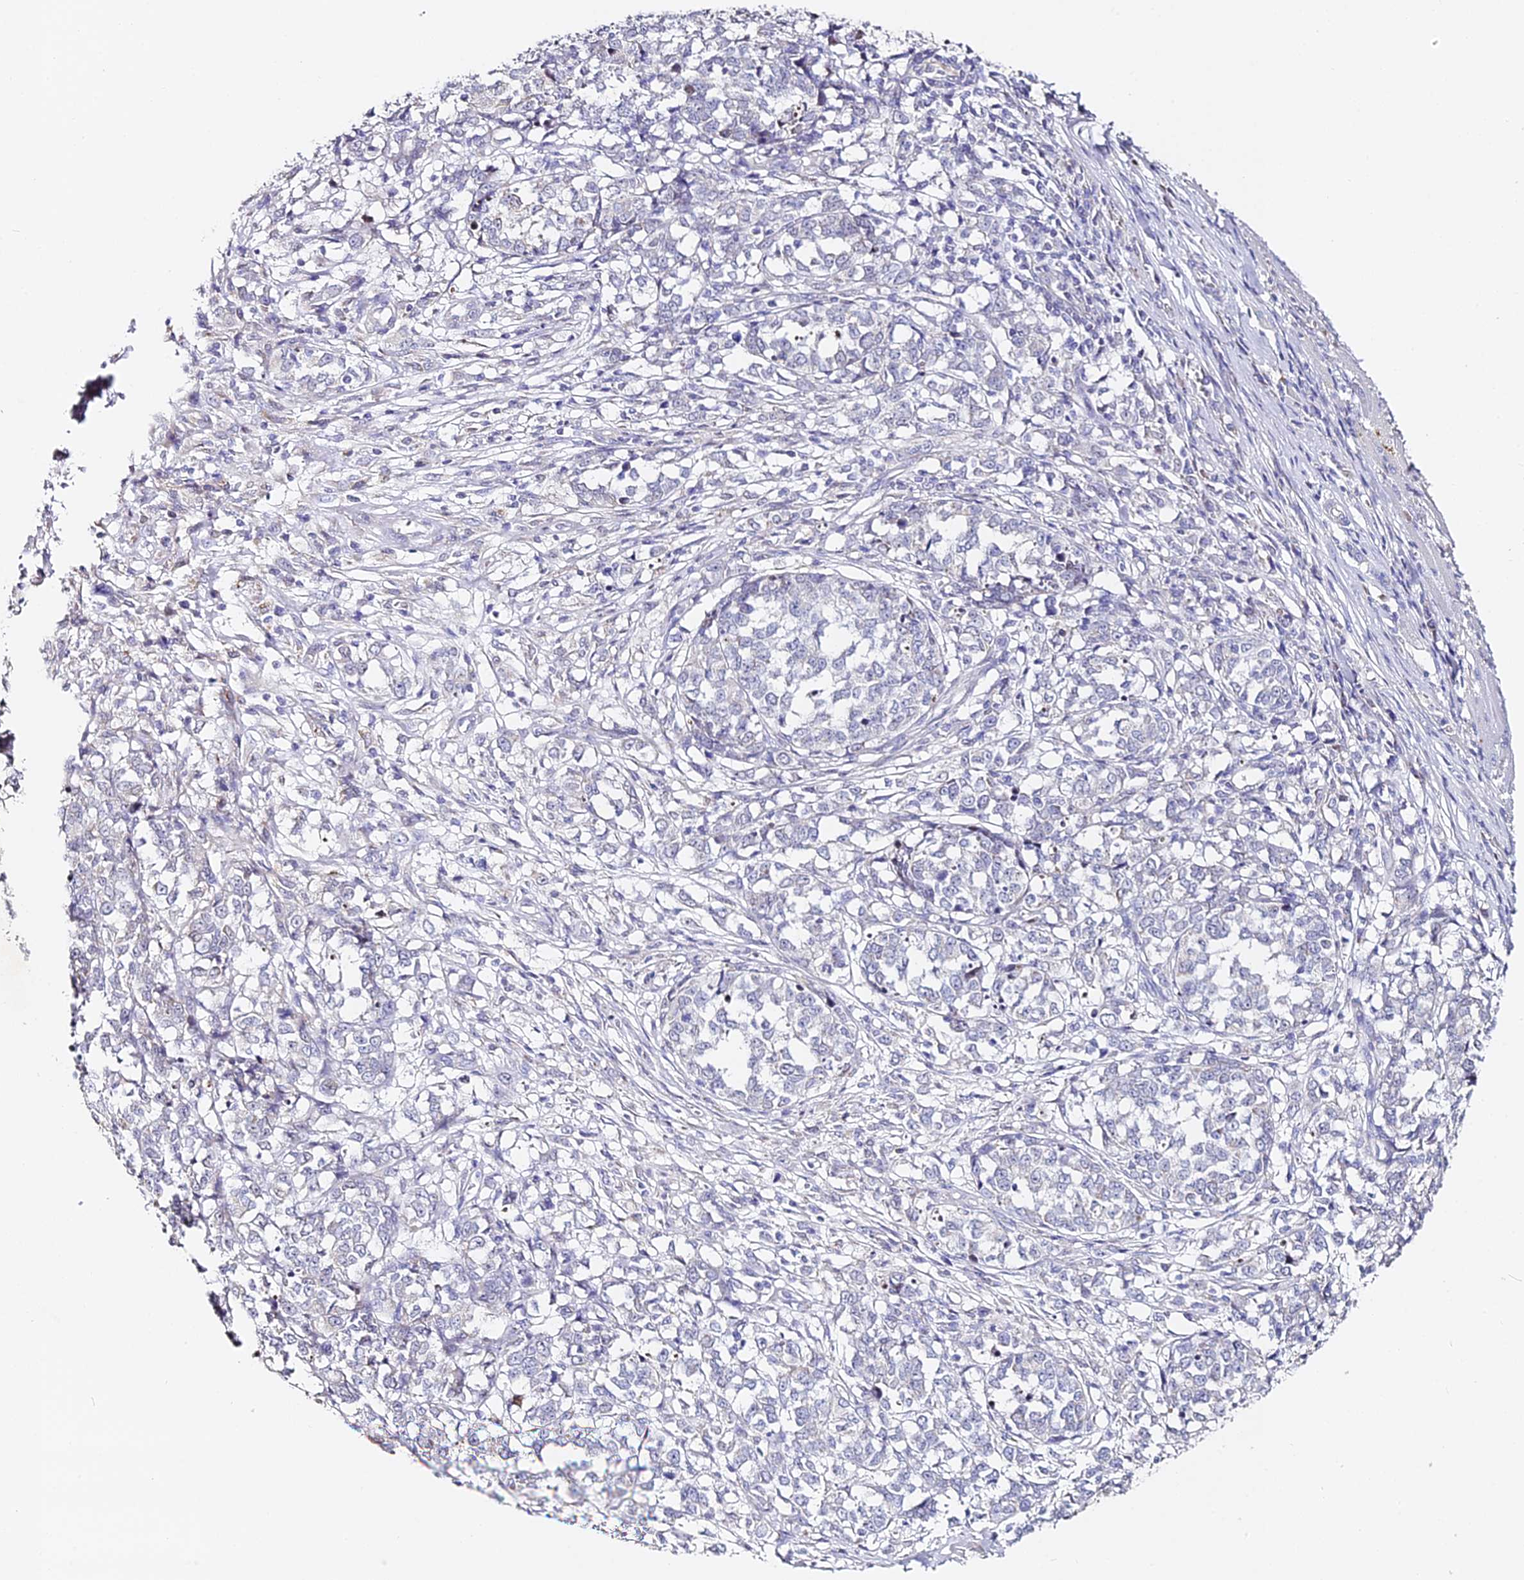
{"staining": {"intensity": "negative", "quantity": "none", "location": "none"}, "tissue": "melanoma", "cell_type": "Tumor cells", "image_type": "cancer", "snomed": [{"axis": "morphology", "description": "Malignant melanoma, NOS"}, {"axis": "topography", "description": "Skin"}], "caption": "The photomicrograph demonstrates no significant staining in tumor cells of malignant melanoma.", "gene": "SERP1", "patient": {"sex": "female", "age": 72}}